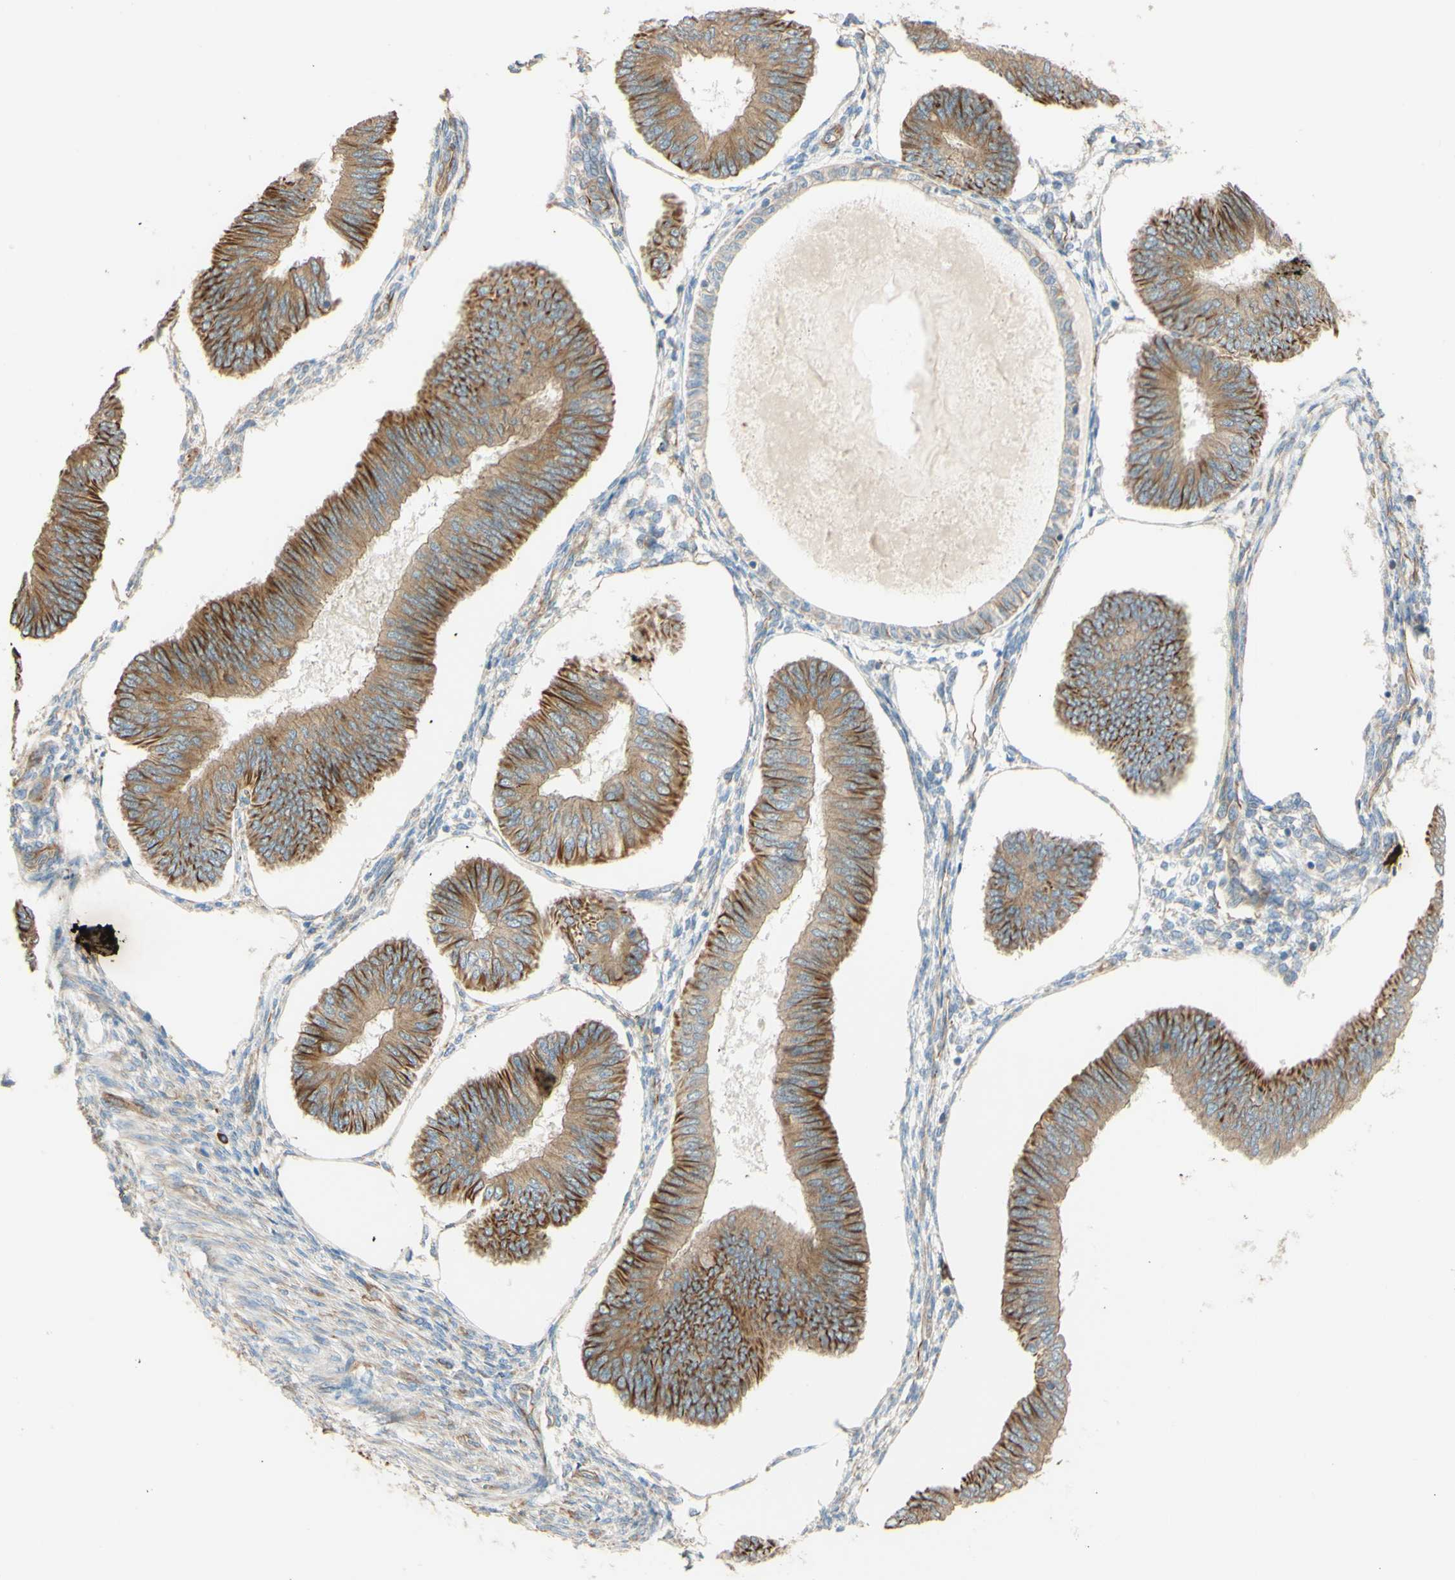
{"staining": {"intensity": "moderate", "quantity": ">75%", "location": "cytoplasmic/membranous"}, "tissue": "endometrial cancer", "cell_type": "Tumor cells", "image_type": "cancer", "snomed": [{"axis": "morphology", "description": "Adenocarcinoma, NOS"}, {"axis": "topography", "description": "Endometrium"}], "caption": "High-power microscopy captured an IHC histopathology image of endometrial cancer, revealing moderate cytoplasmic/membranous positivity in approximately >75% of tumor cells.", "gene": "C1orf43", "patient": {"sex": "female", "age": 58}}